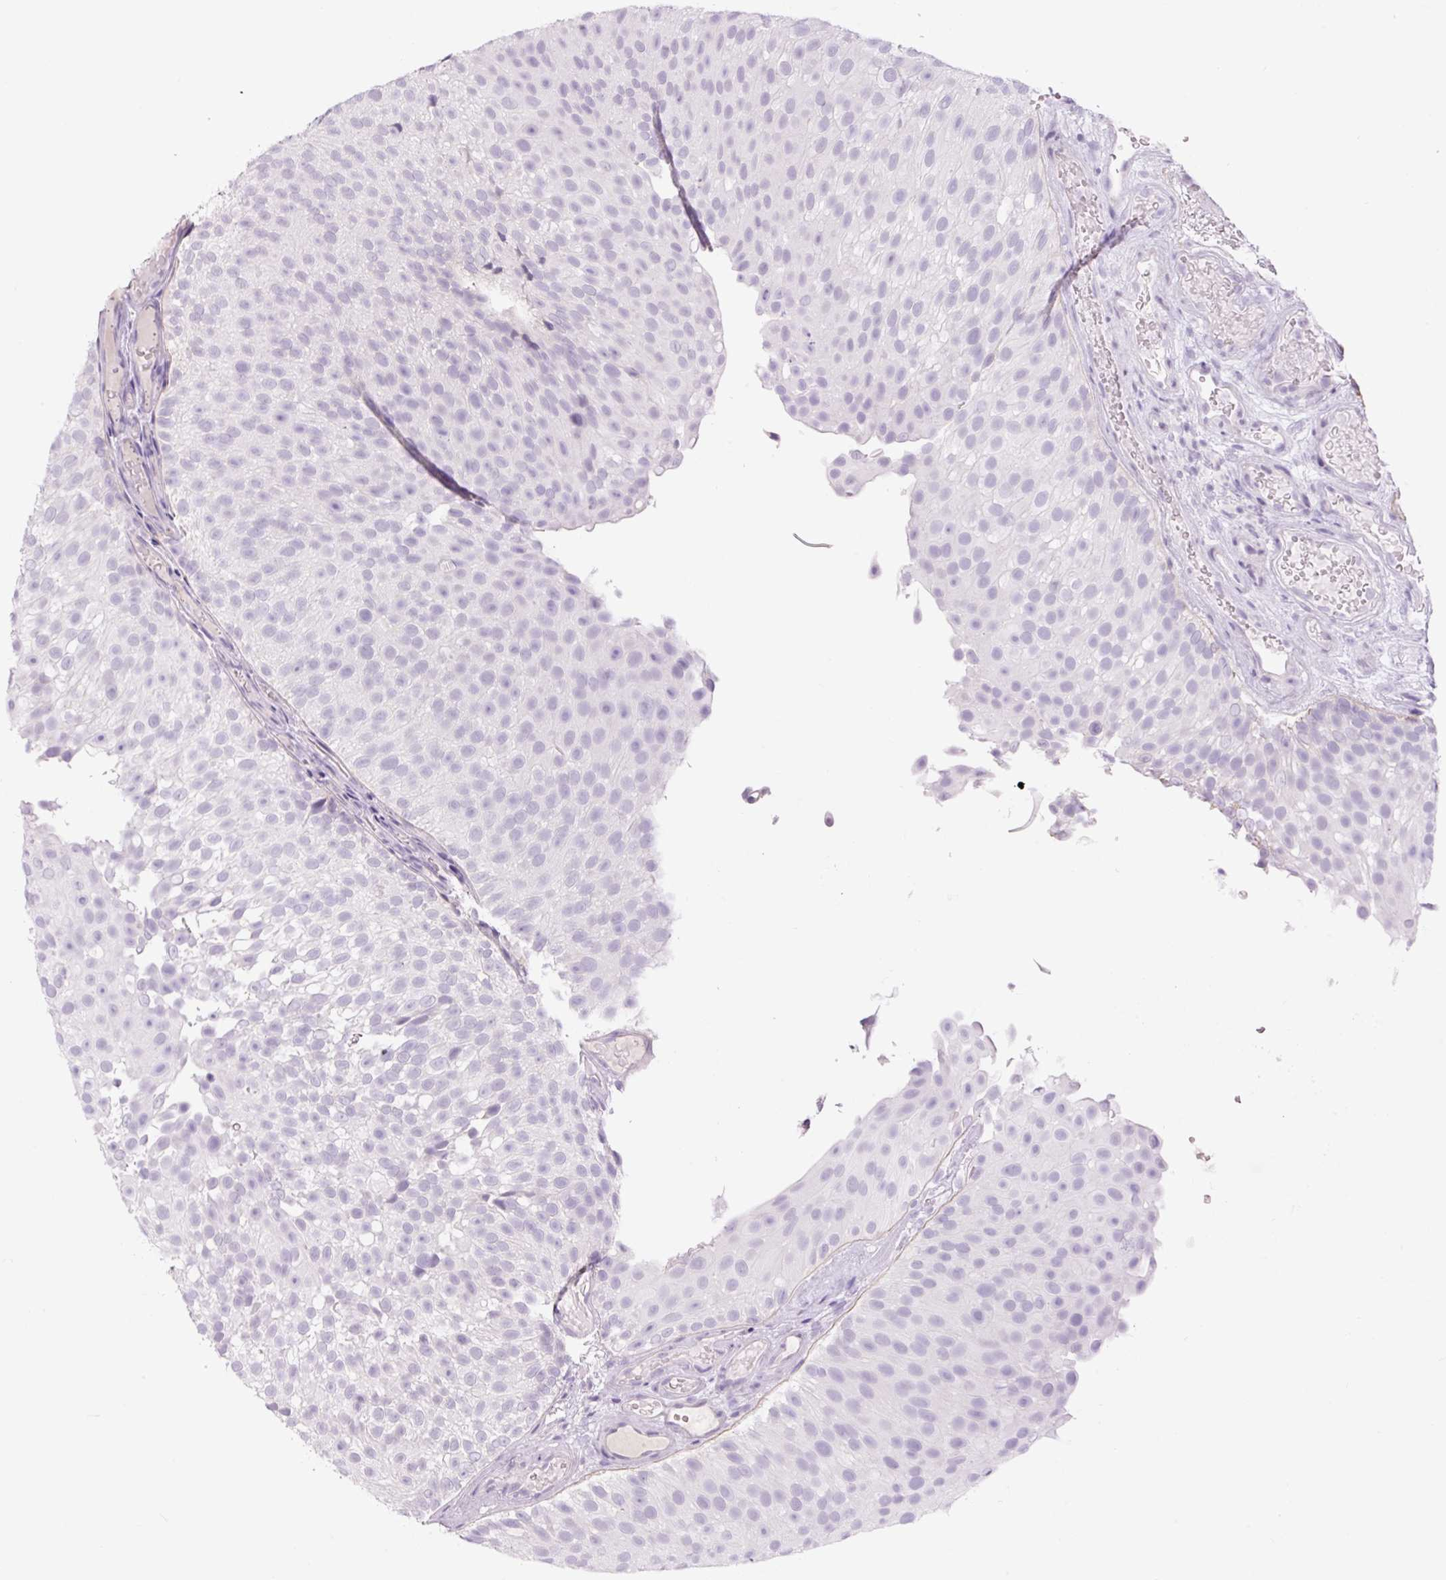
{"staining": {"intensity": "negative", "quantity": "none", "location": "none"}, "tissue": "urothelial cancer", "cell_type": "Tumor cells", "image_type": "cancer", "snomed": [{"axis": "morphology", "description": "Urothelial carcinoma, Low grade"}, {"axis": "topography", "description": "Urinary bladder"}], "caption": "This is an immunohistochemistry (IHC) photomicrograph of human urothelial cancer. There is no staining in tumor cells.", "gene": "COL9A2", "patient": {"sex": "male", "age": 78}}